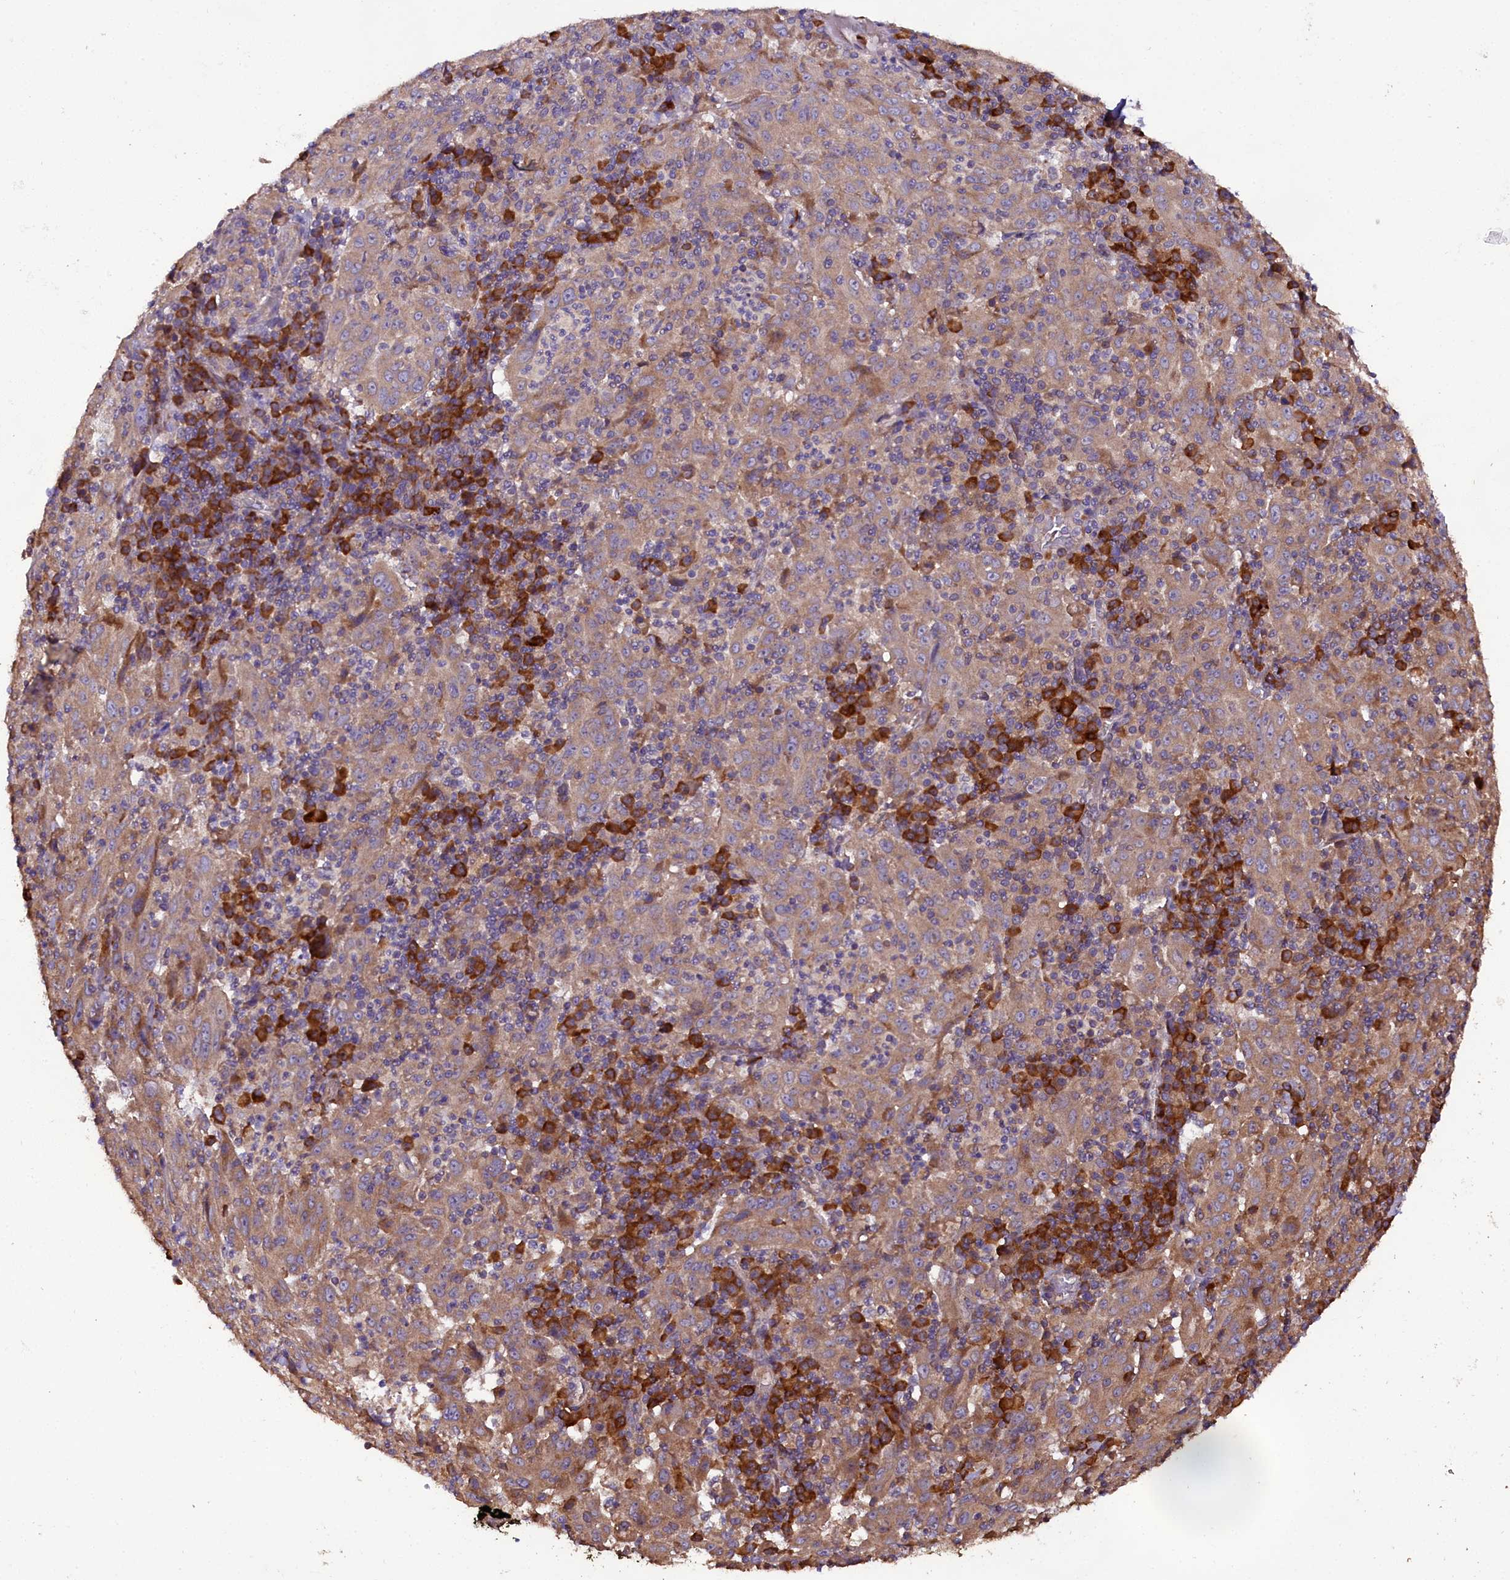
{"staining": {"intensity": "moderate", "quantity": "25%-75%", "location": "cytoplasmic/membranous"}, "tissue": "pancreatic cancer", "cell_type": "Tumor cells", "image_type": "cancer", "snomed": [{"axis": "morphology", "description": "Adenocarcinoma, NOS"}, {"axis": "topography", "description": "Pancreas"}], "caption": "Immunohistochemistry (DAB) staining of pancreatic adenocarcinoma reveals moderate cytoplasmic/membranous protein expression in about 25%-75% of tumor cells.", "gene": "ENKD1", "patient": {"sex": "male", "age": 63}}